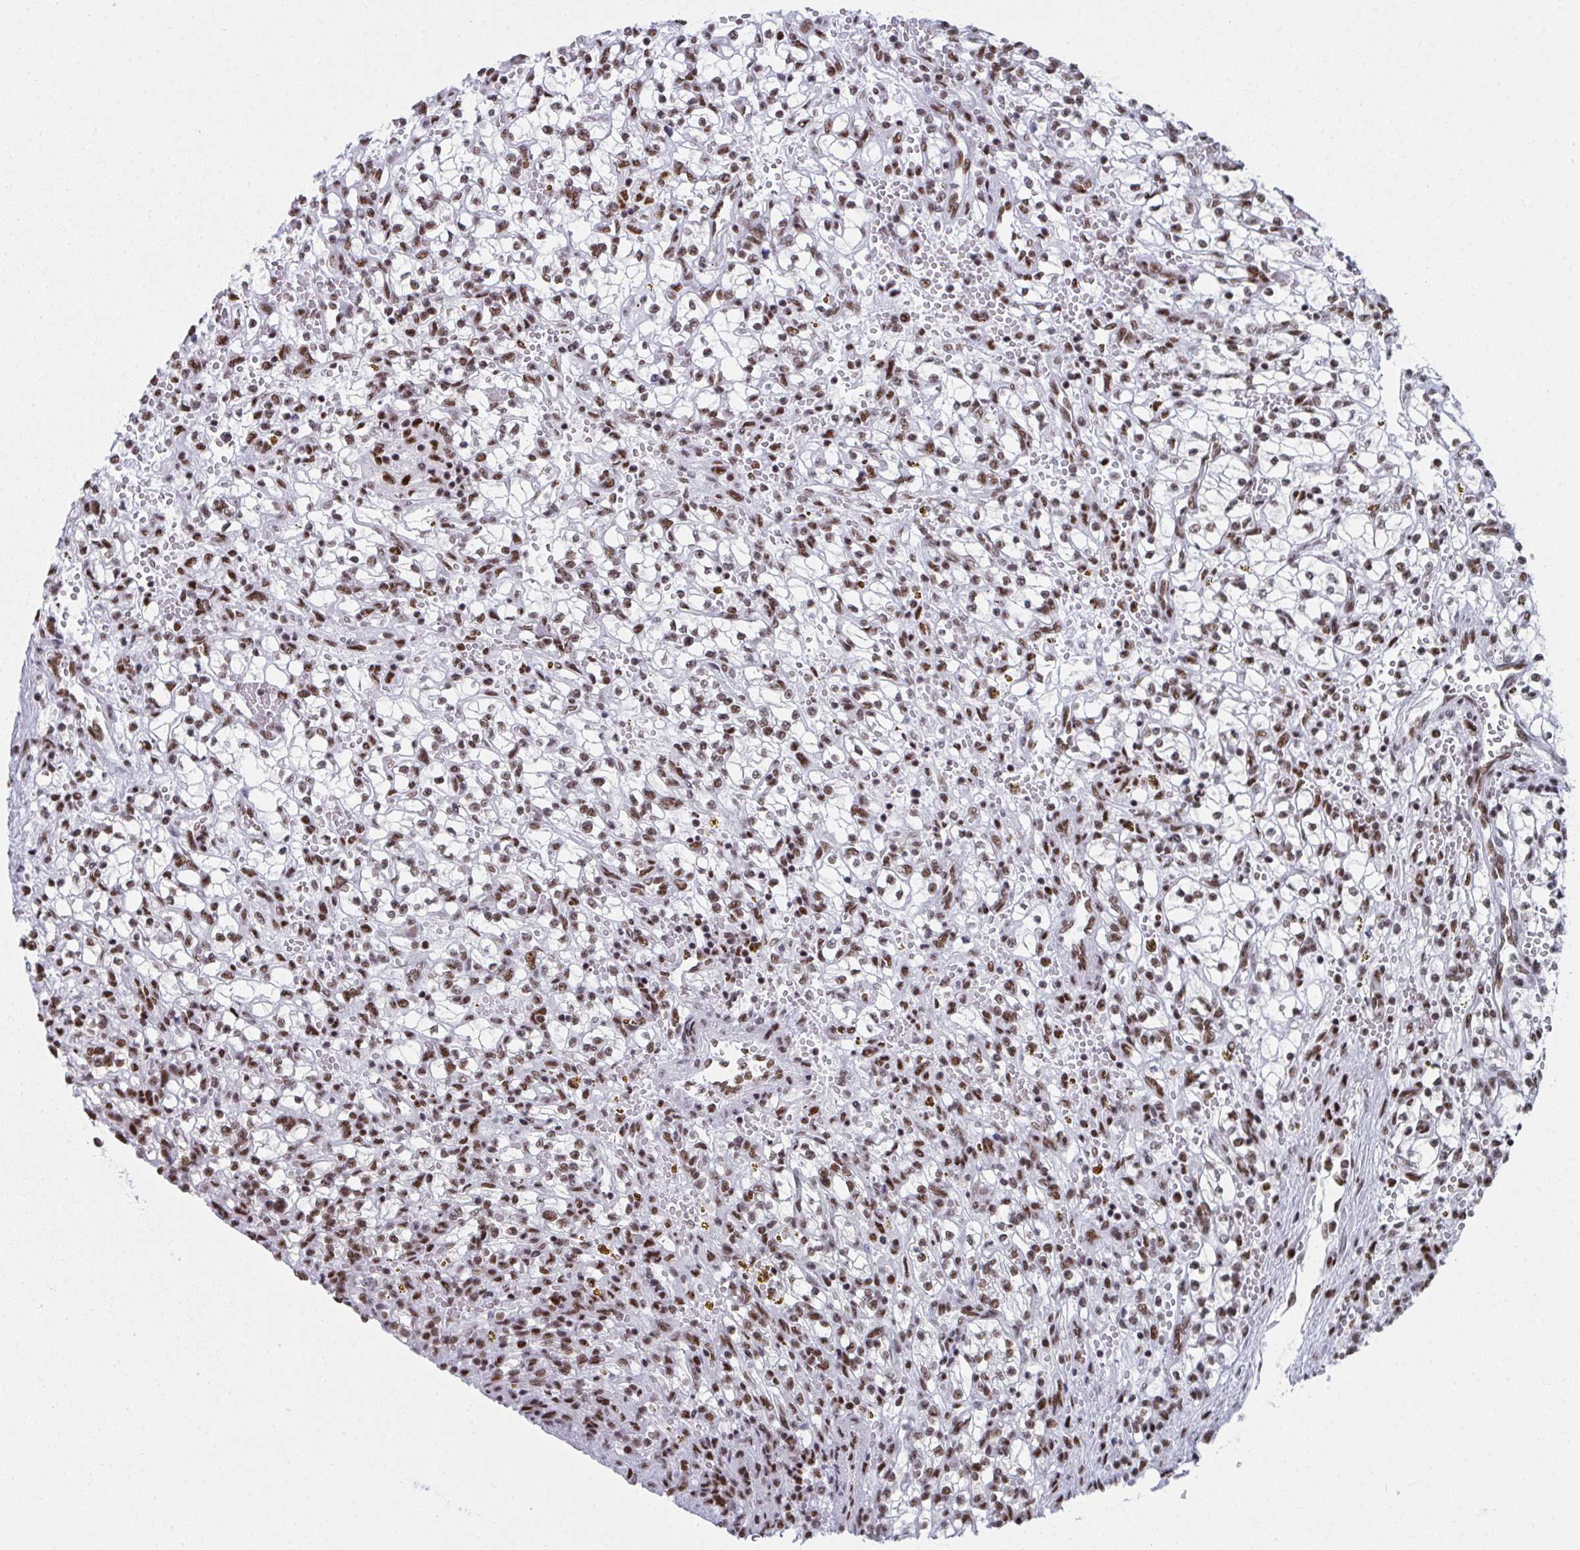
{"staining": {"intensity": "weak", "quantity": ">75%", "location": "nuclear"}, "tissue": "renal cancer", "cell_type": "Tumor cells", "image_type": "cancer", "snomed": [{"axis": "morphology", "description": "Adenocarcinoma, NOS"}, {"axis": "topography", "description": "Kidney"}], "caption": "Human renal cancer stained for a protein (brown) reveals weak nuclear positive positivity in about >75% of tumor cells.", "gene": "SNRNP70", "patient": {"sex": "female", "age": 64}}